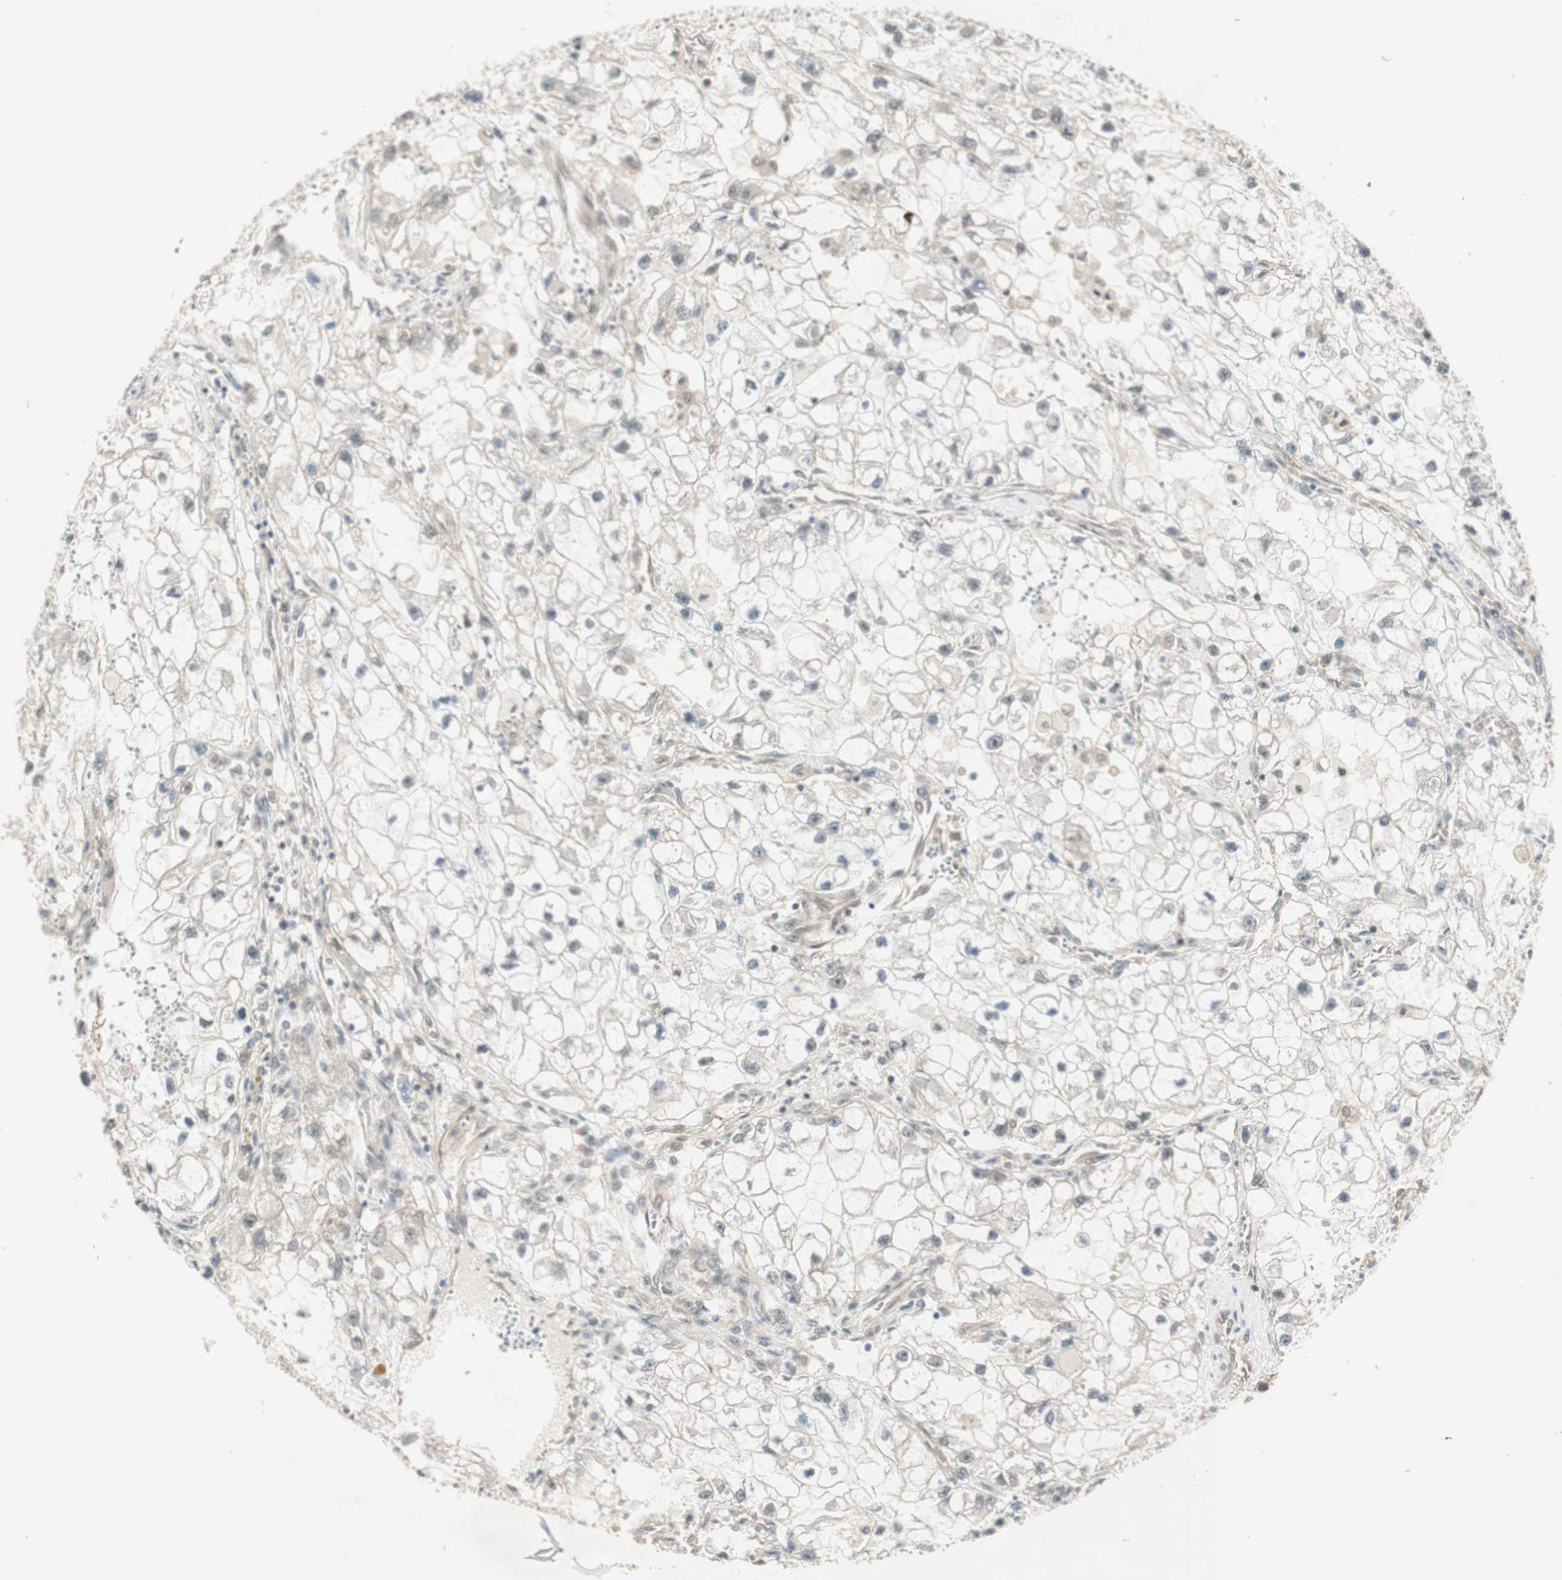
{"staining": {"intensity": "weak", "quantity": "<25%", "location": "cytoplasmic/membranous"}, "tissue": "renal cancer", "cell_type": "Tumor cells", "image_type": "cancer", "snomed": [{"axis": "morphology", "description": "Adenocarcinoma, NOS"}, {"axis": "topography", "description": "Kidney"}], "caption": "This is an immunohistochemistry (IHC) histopathology image of renal adenocarcinoma. There is no positivity in tumor cells.", "gene": "PSMD8", "patient": {"sex": "female", "age": 70}}